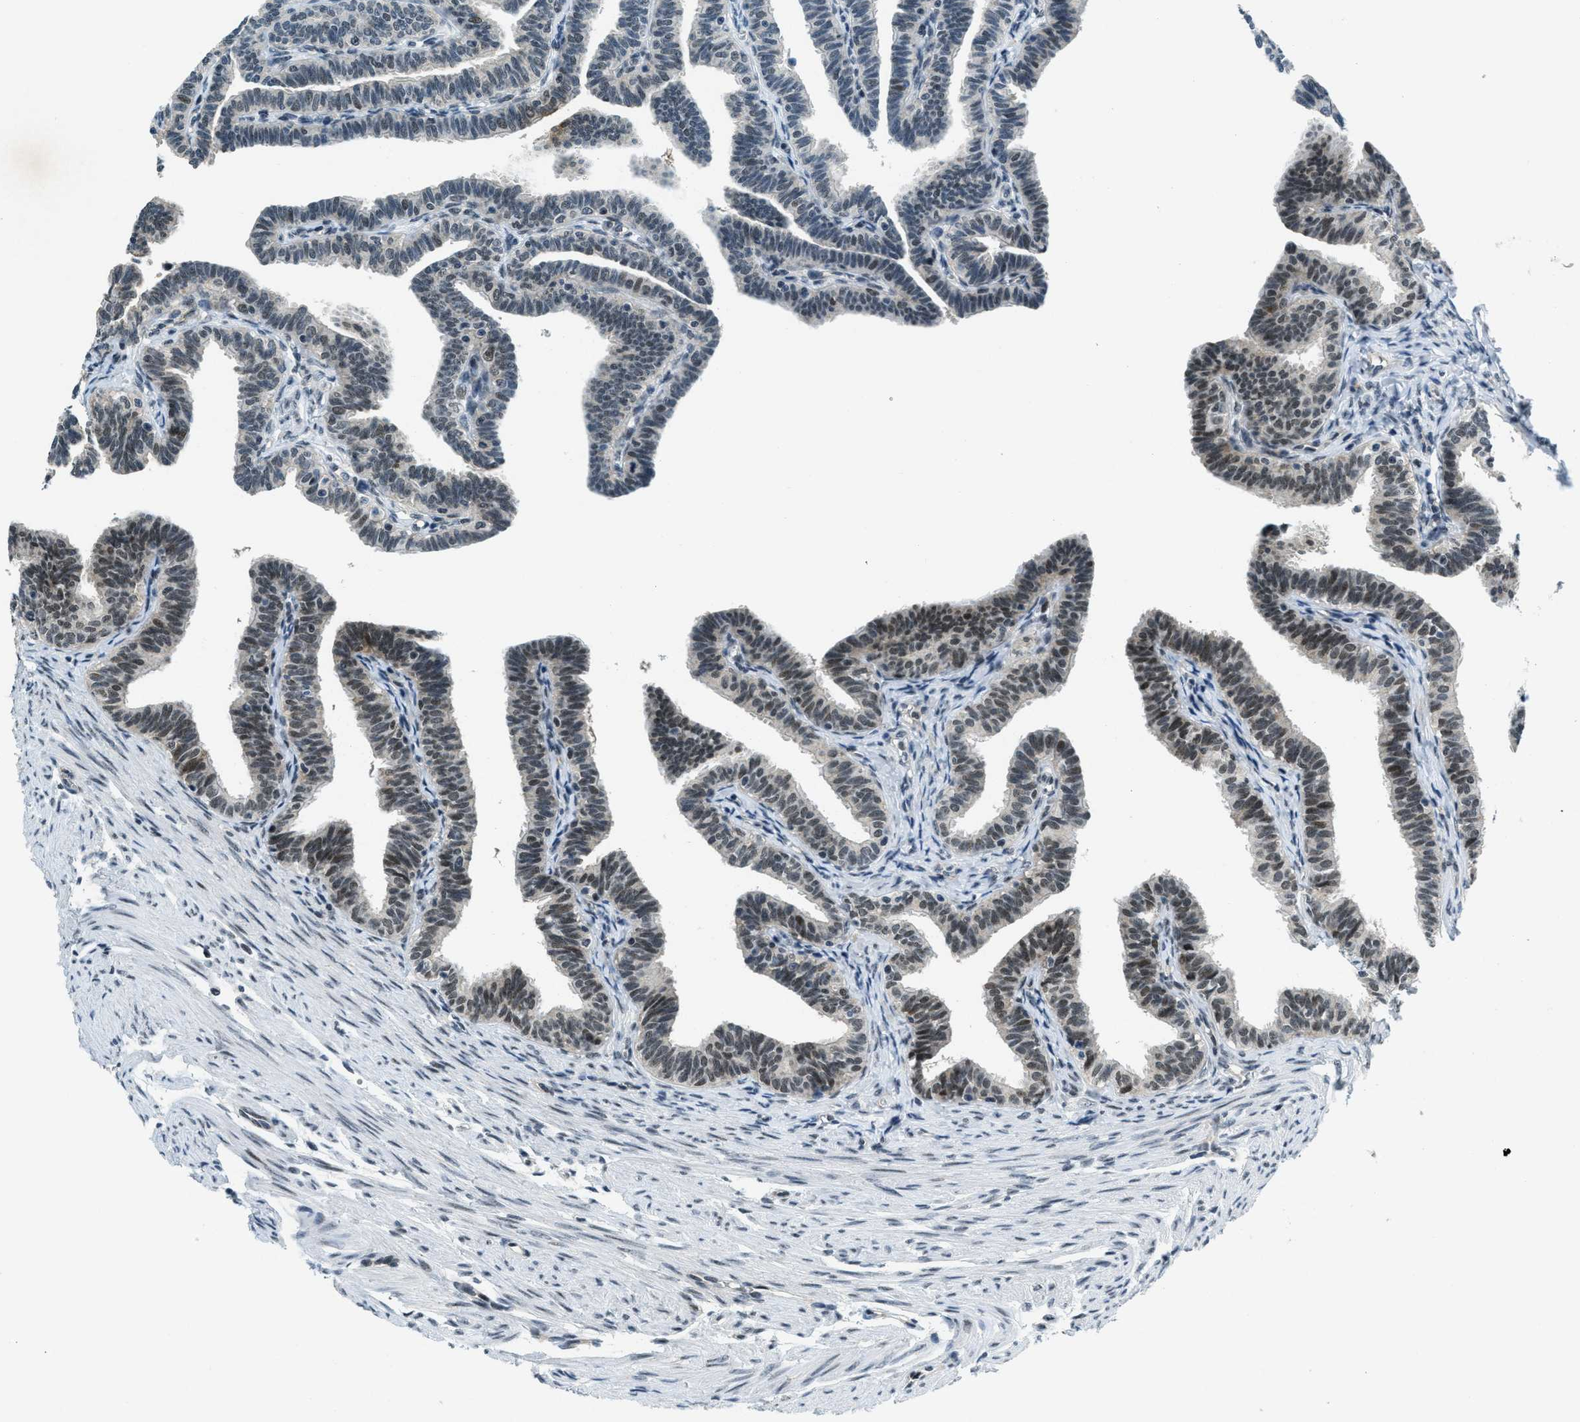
{"staining": {"intensity": "weak", "quantity": "25%-75%", "location": "nuclear"}, "tissue": "fallopian tube", "cell_type": "Glandular cells", "image_type": "normal", "snomed": [{"axis": "morphology", "description": "Normal tissue, NOS"}, {"axis": "topography", "description": "Fallopian tube"}, {"axis": "topography", "description": "Ovary"}], "caption": "This micrograph reveals benign fallopian tube stained with immunohistochemistry to label a protein in brown. The nuclear of glandular cells show weak positivity for the protein. Nuclei are counter-stained blue.", "gene": "KLF6", "patient": {"sex": "female", "age": 23}}